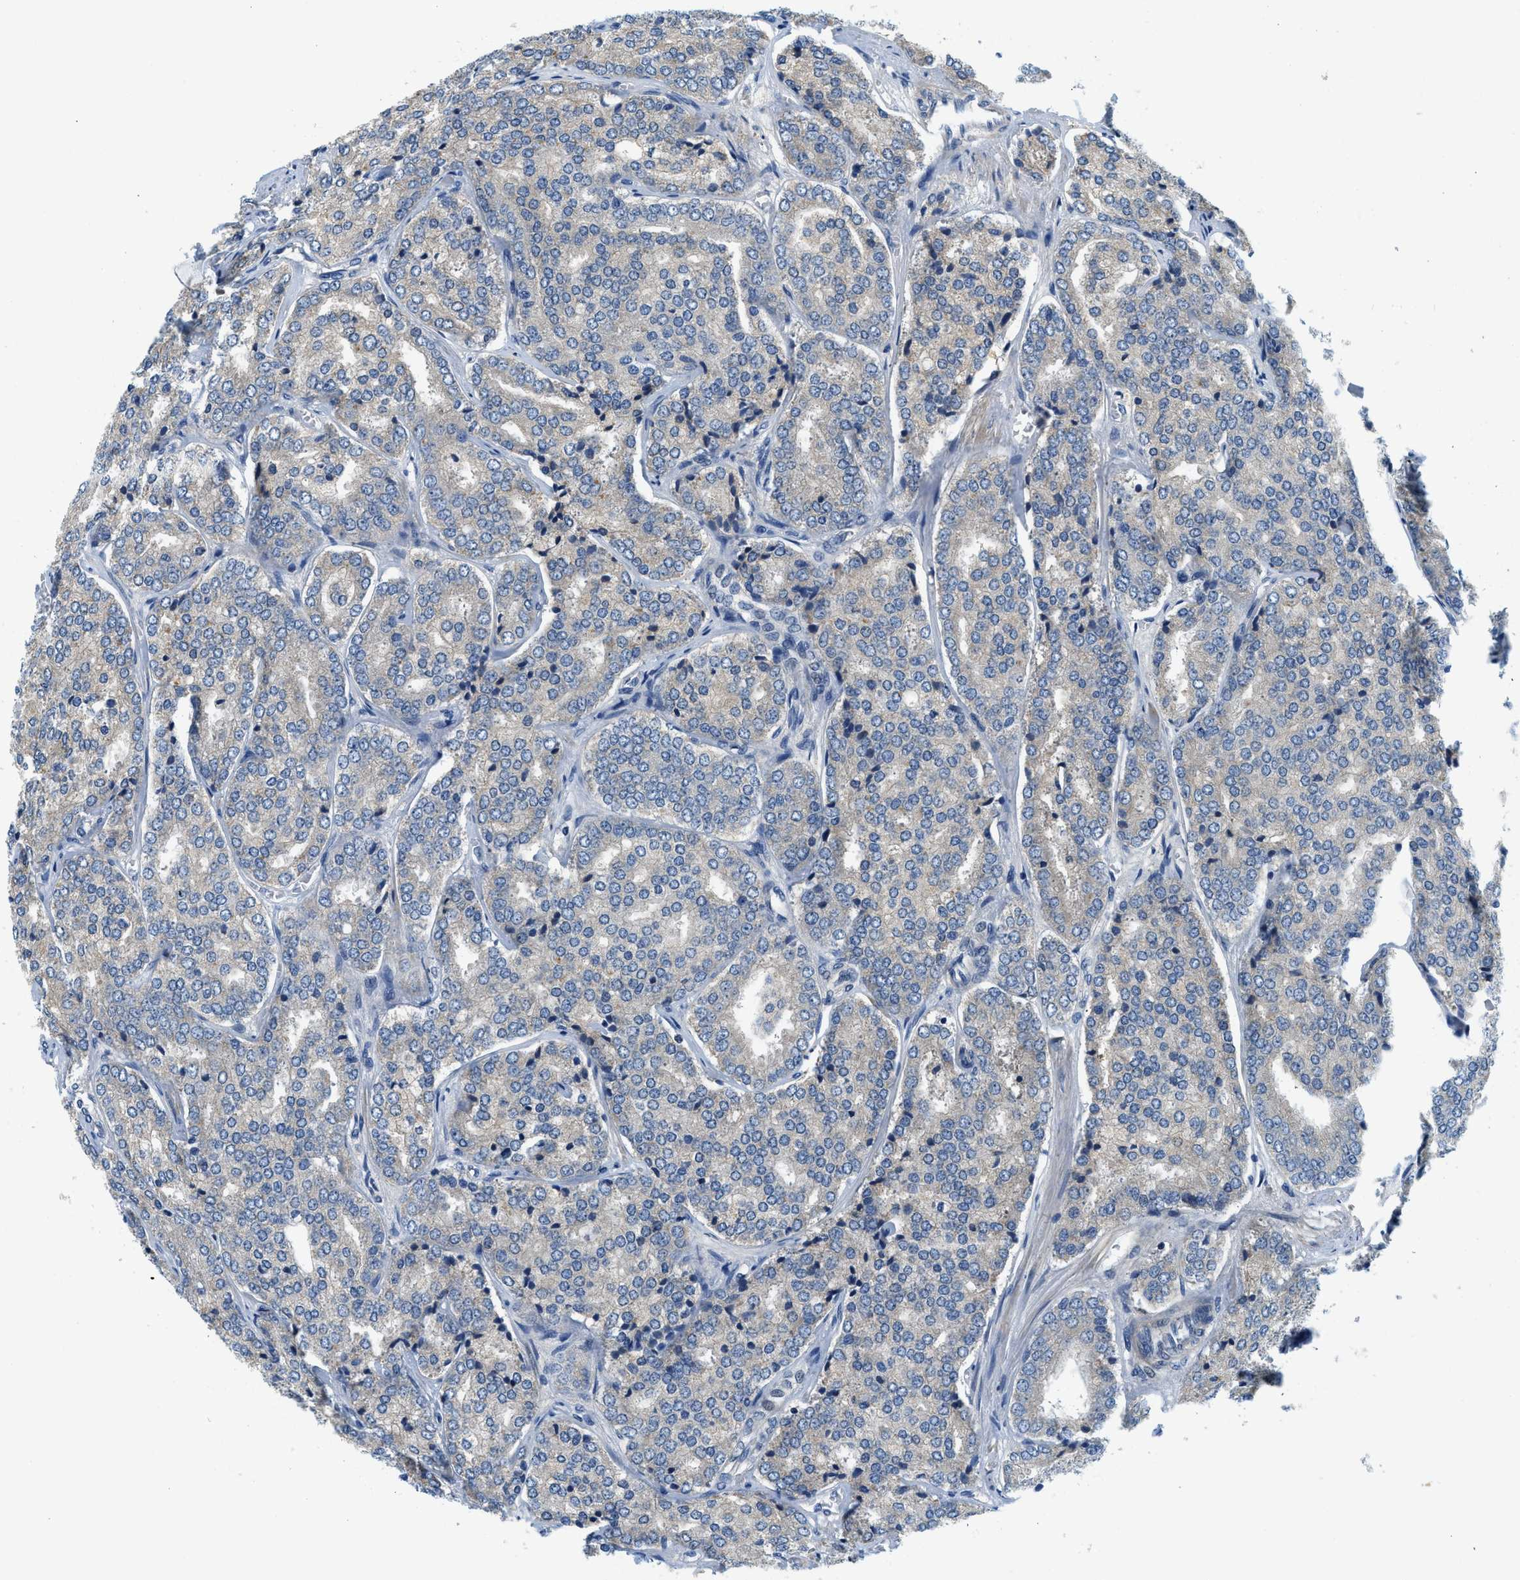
{"staining": {"intensity": "weak", "quantity": ">75%", "location": "cytoplasmic/membranous"}, "tissue": "prostate cancer", "cell_type": "Tumor cells", "image_type": "cancer", "snomed": [{"axis": "morphology", "description": "Adenocarcinoma, High grade"}, {"axis": "topography", "description": "Prostate"}], "caption": "Immunohistochemical staining of prostate cancer shows weak cytoplasmic/membranous protein positivity in about >75% of tumor cells.", "gene": "KCNK1", "patient": {"sex": "male", "age": 65}}